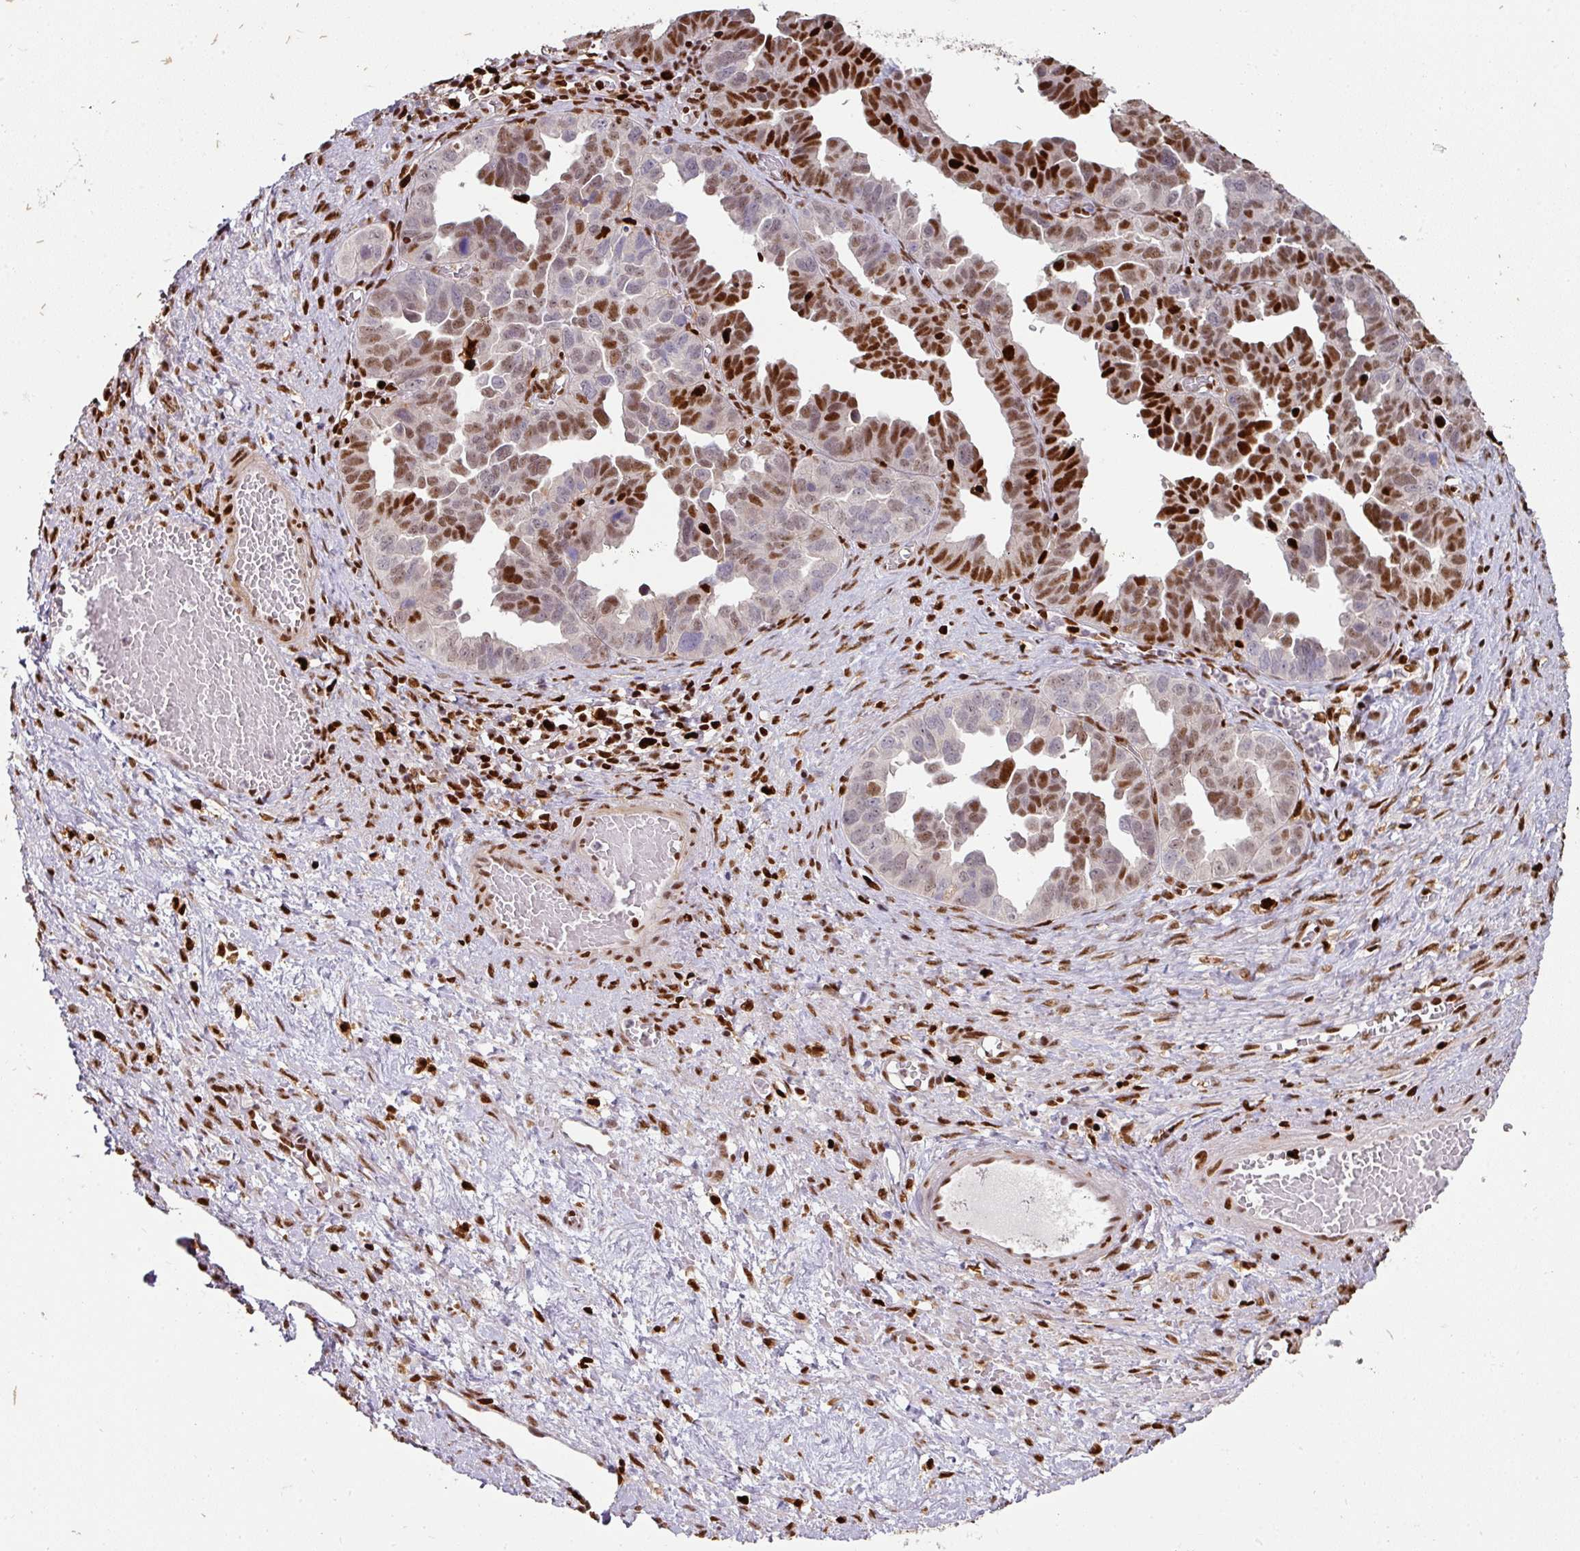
{"staining": {"intensity": "strong", "quantity": ">75%", "location": "nuclear"}, "tissue": "ovarian cancer", "cell_type": "Tumor cells", "image_type": "cancer", "snomed": [{"axis": "morphology", "description": "Cystadenocarcinoma, serous, NOS"}, {"axis": "topography", "description": "Ovary"}], "caption": "Immunohistochemistry (DAB (3,3'-diaminobenzidine)) staining of ovarian serous cystadenocarcinoma shows strong nuclear protein positivity in about >75% of tumor cells.", "gene": "SAMHD1", "patient": {"sex": "female", "age": 64}}